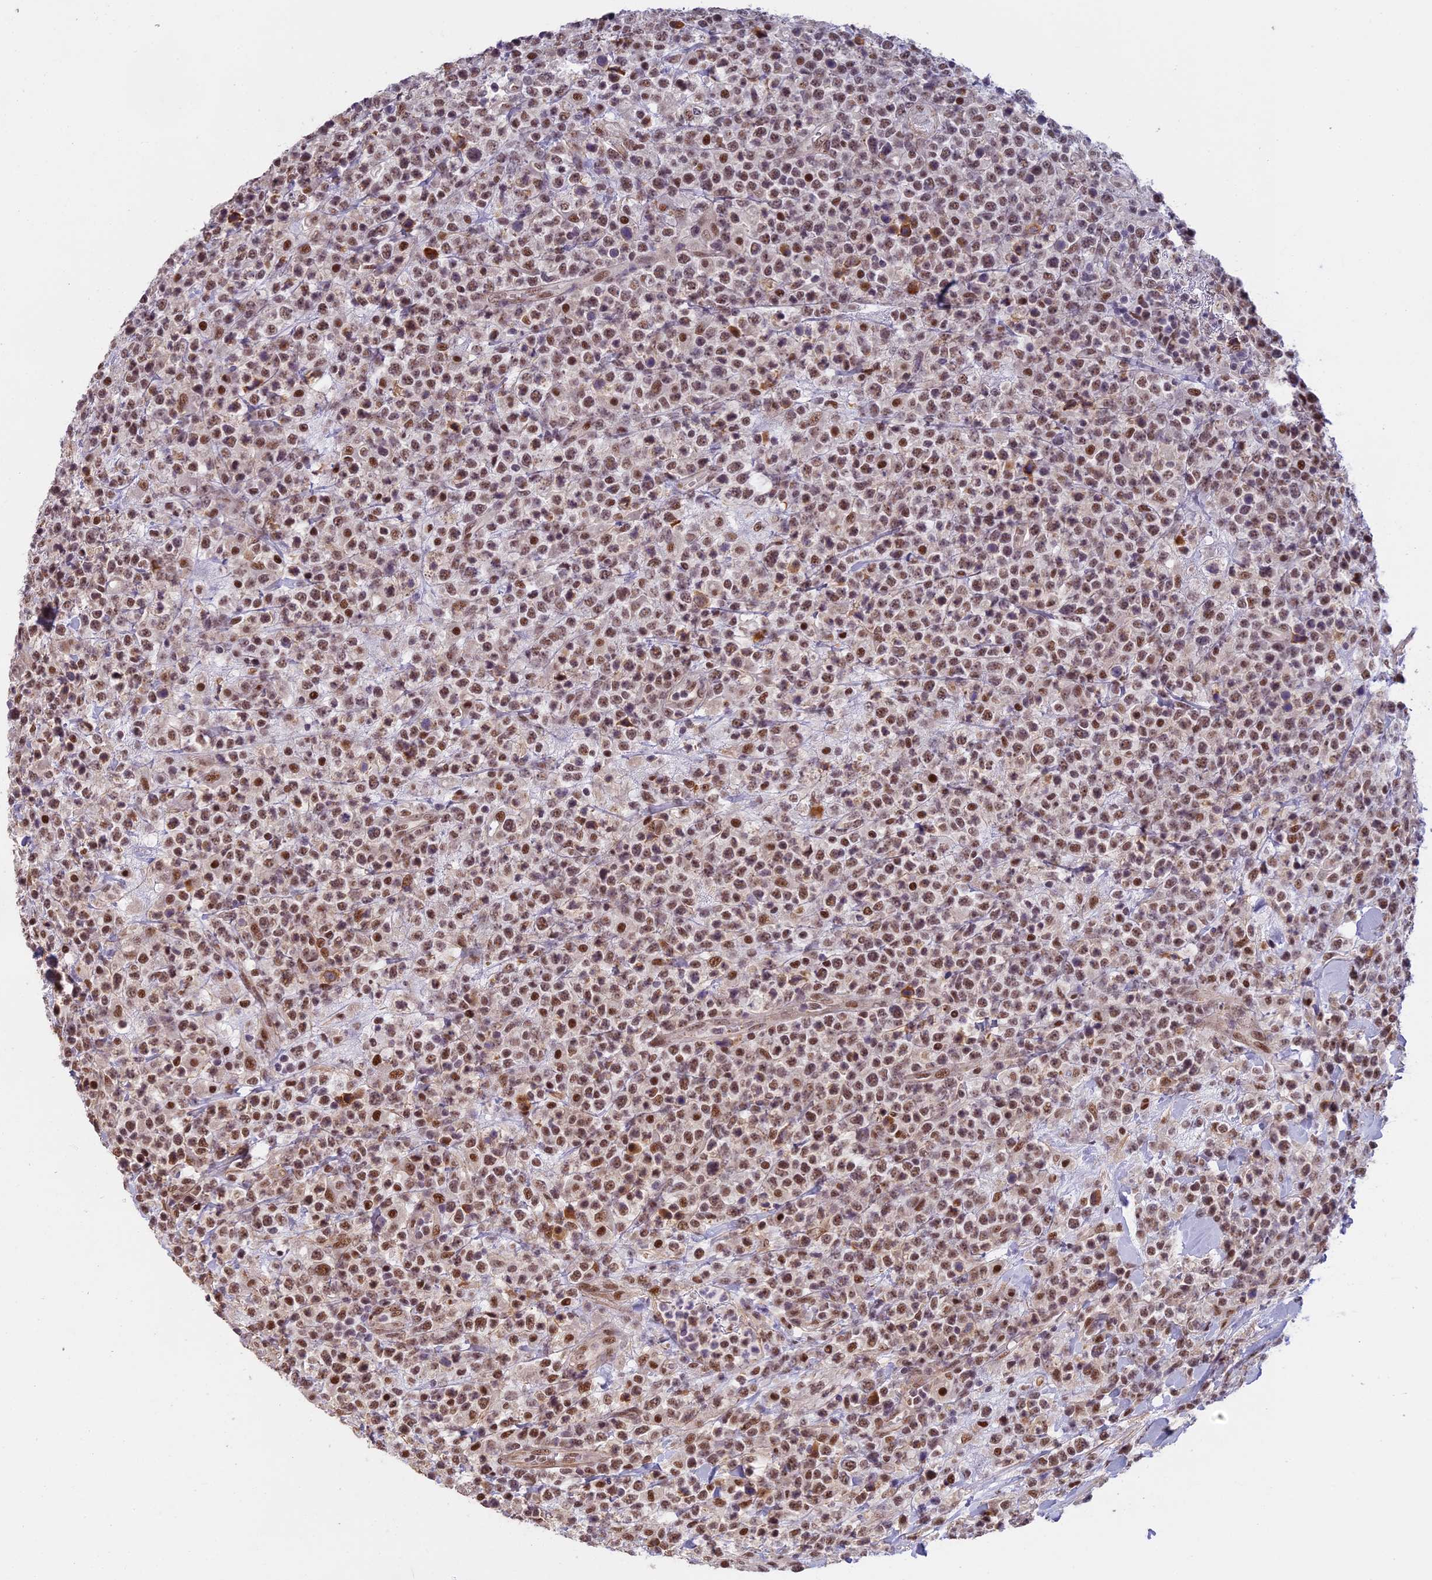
{"staining": {"intensity": "moderate", "quantity": ">75%", "location": "nuclear"}, "tissue": "lymphoma", "cell_type": "Tumor cells", "image_type": "cancer", "snomed": [{"axis": "morphology", "description": "Malignant lymphoma, non-Hodgkin's type, High grade"}, {"axis": "topography", "description": "Colon"}], "caption": "Immunohistochemical staining of lymphoma displays medium levels of moderate nuclear staining in approximately >75% of tumor cells.", "gene": "MORF4L1", "patient": {"sex": "female", "age": 53}}